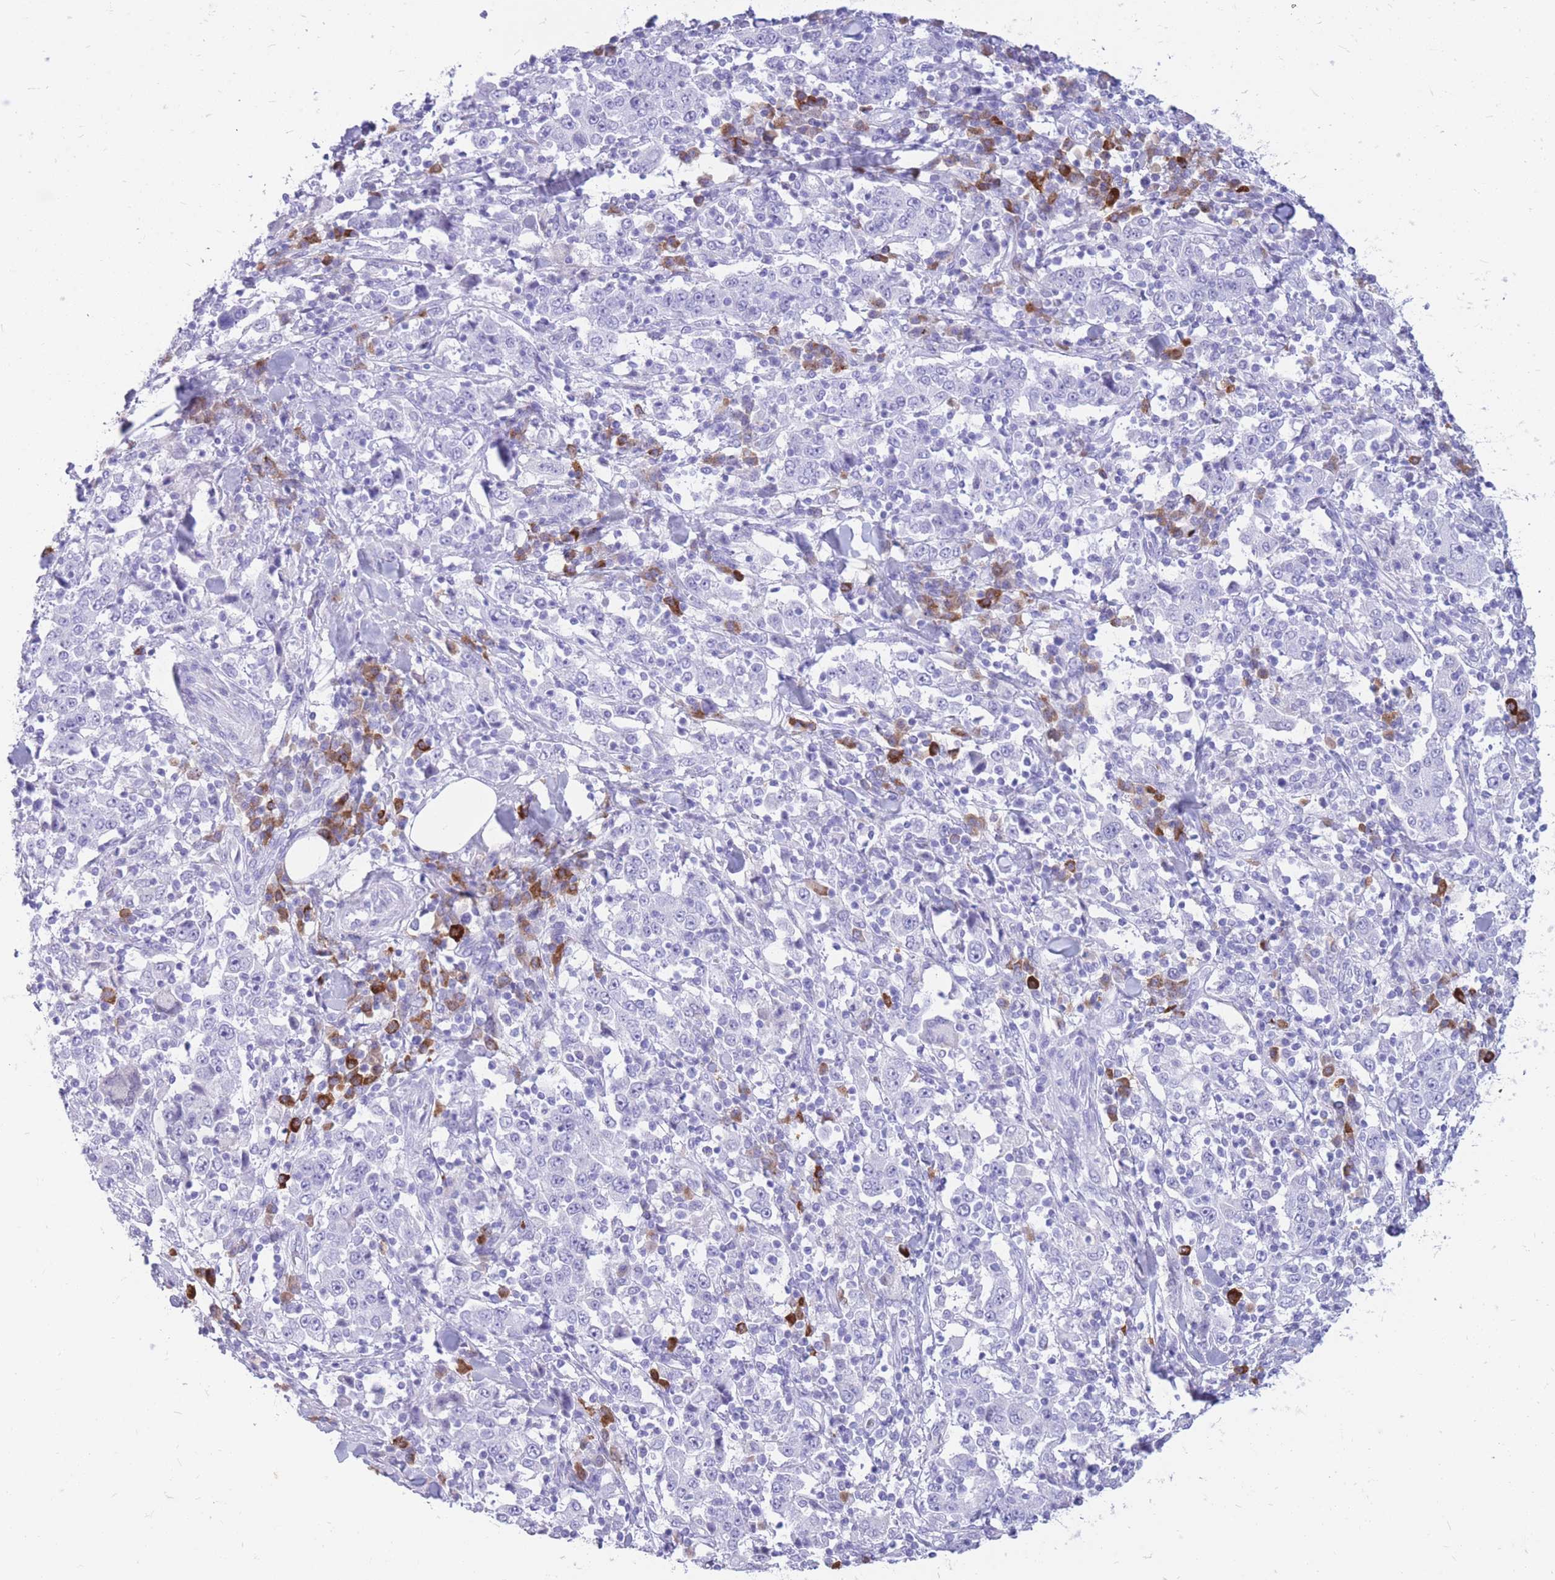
{"staining": {"intensity": "negative", "quantity": "none", "location": "none"}, "tissue": "stomach cancer", "cell_type": "Tumor cells", "image_type": "cancer", "snomed": [{"axis": "morphology", "description": "Normal tissue, NOS"}, {"axis": "morphology", "description": "Adenocarcinoma, NOS"}, {"axis": "topography", "description": "Stomach, upper"}, {"axis": "topography", "description": "Stomach"}], "caption": "Adenocarcinoma (stomach) was stained to show a protein in brown. There is no significant expression in tumor cells.", "gene": "ZFP37", "patient": {"sex": "male", "age": 59}}